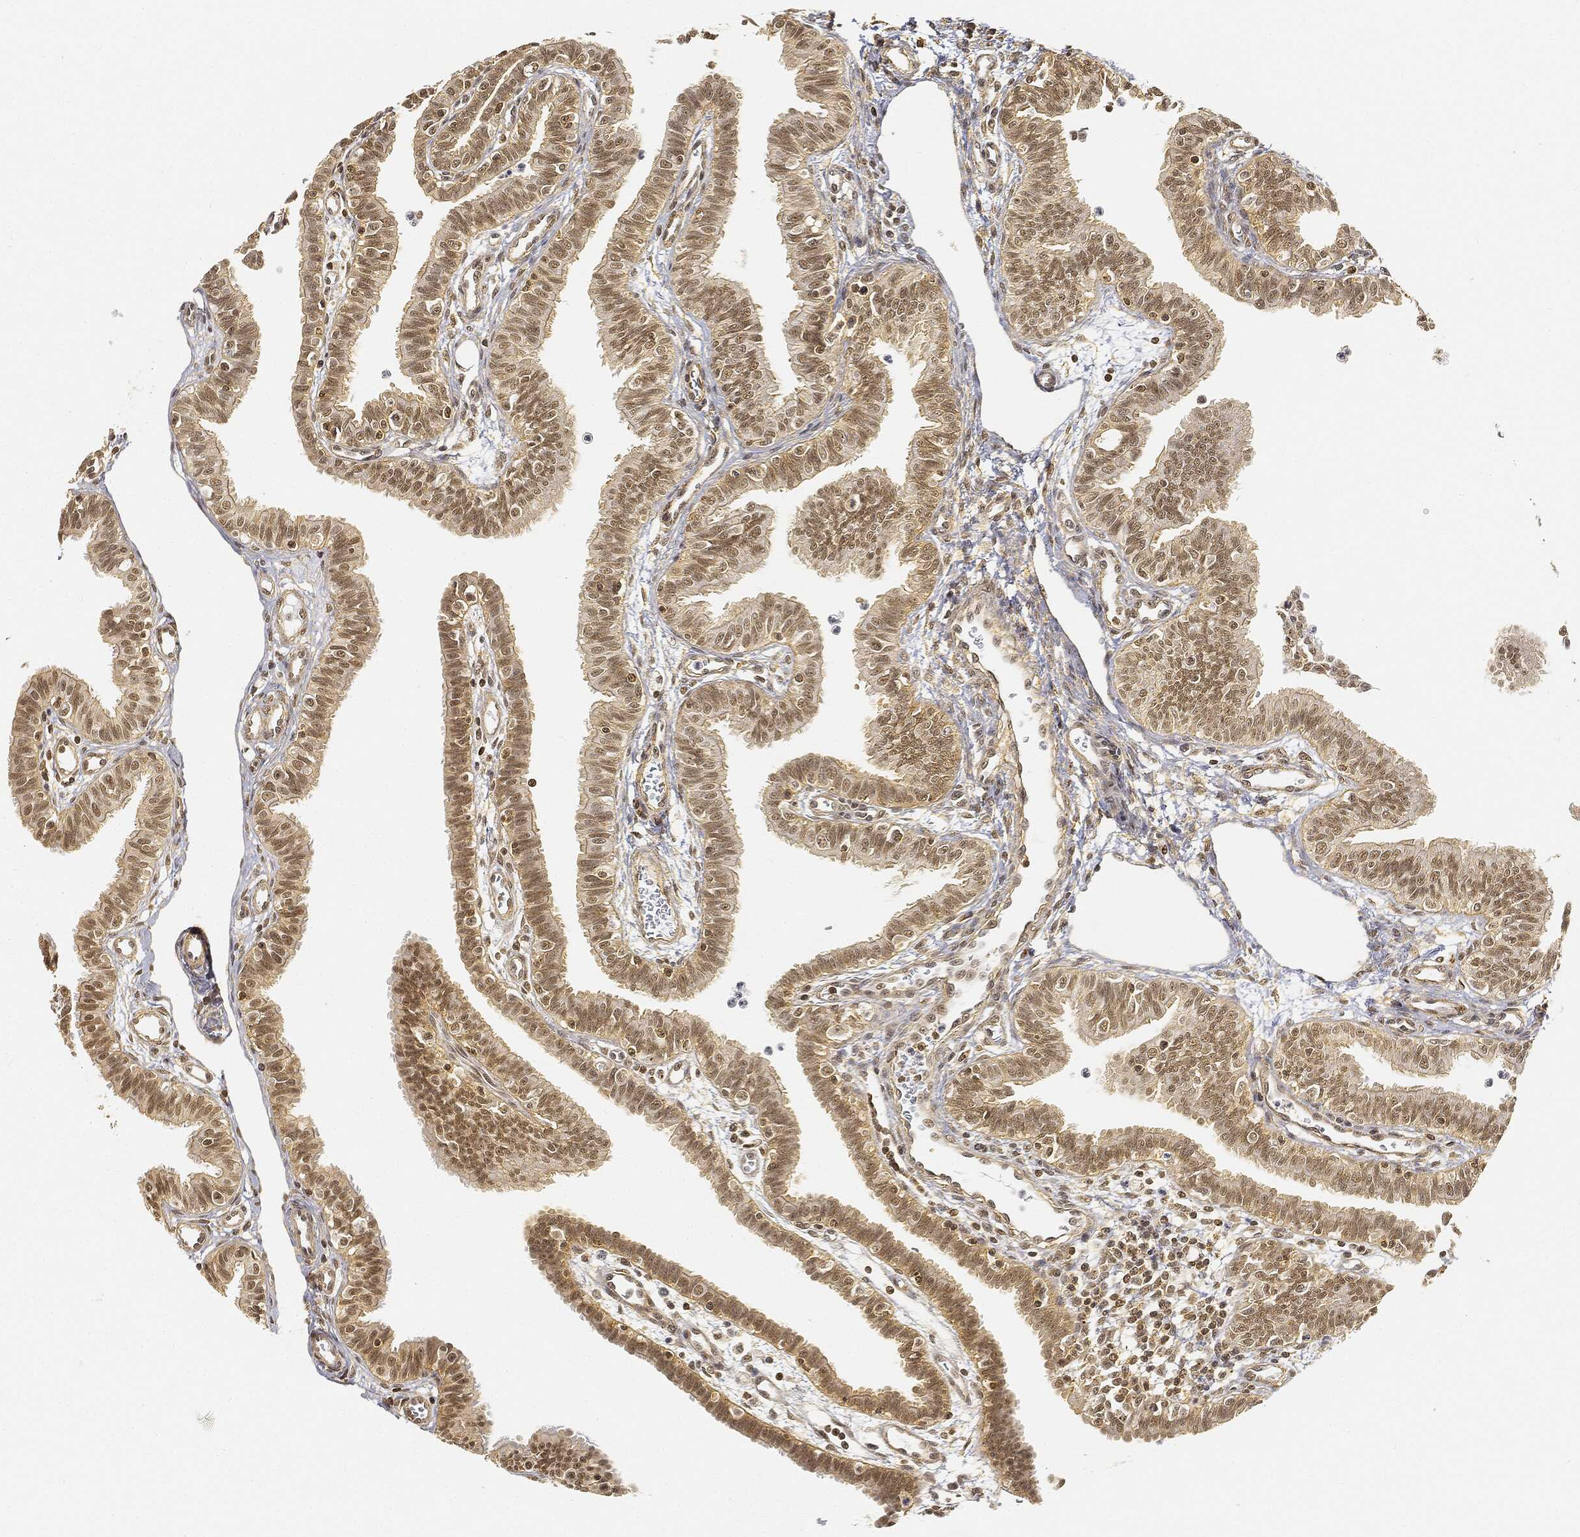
{"staining": {"intensity": "moderate", "quantity": ">75%", "location": "cytoplasmic/membranous,nuclear"}, "tissue": "fallopian tube", "cell_type": "Glandular cells", "image_type": "normal", "snomed": [{"axis": "morphology", "description": "Normal tissue, NOS"}, {"axis": "topography", "description": "Fallopian tube"}], "caption": "Protein analysis of benign fallopian tube displays moderate cytoplasmic/membranous,nuclear staining in approximately >75% of glandular cells. (brown staining indicates protein expression, while blue staining denotes nuclei).", "gene": "RSRC2", "patient": {"sex": "female", "age": 36}}